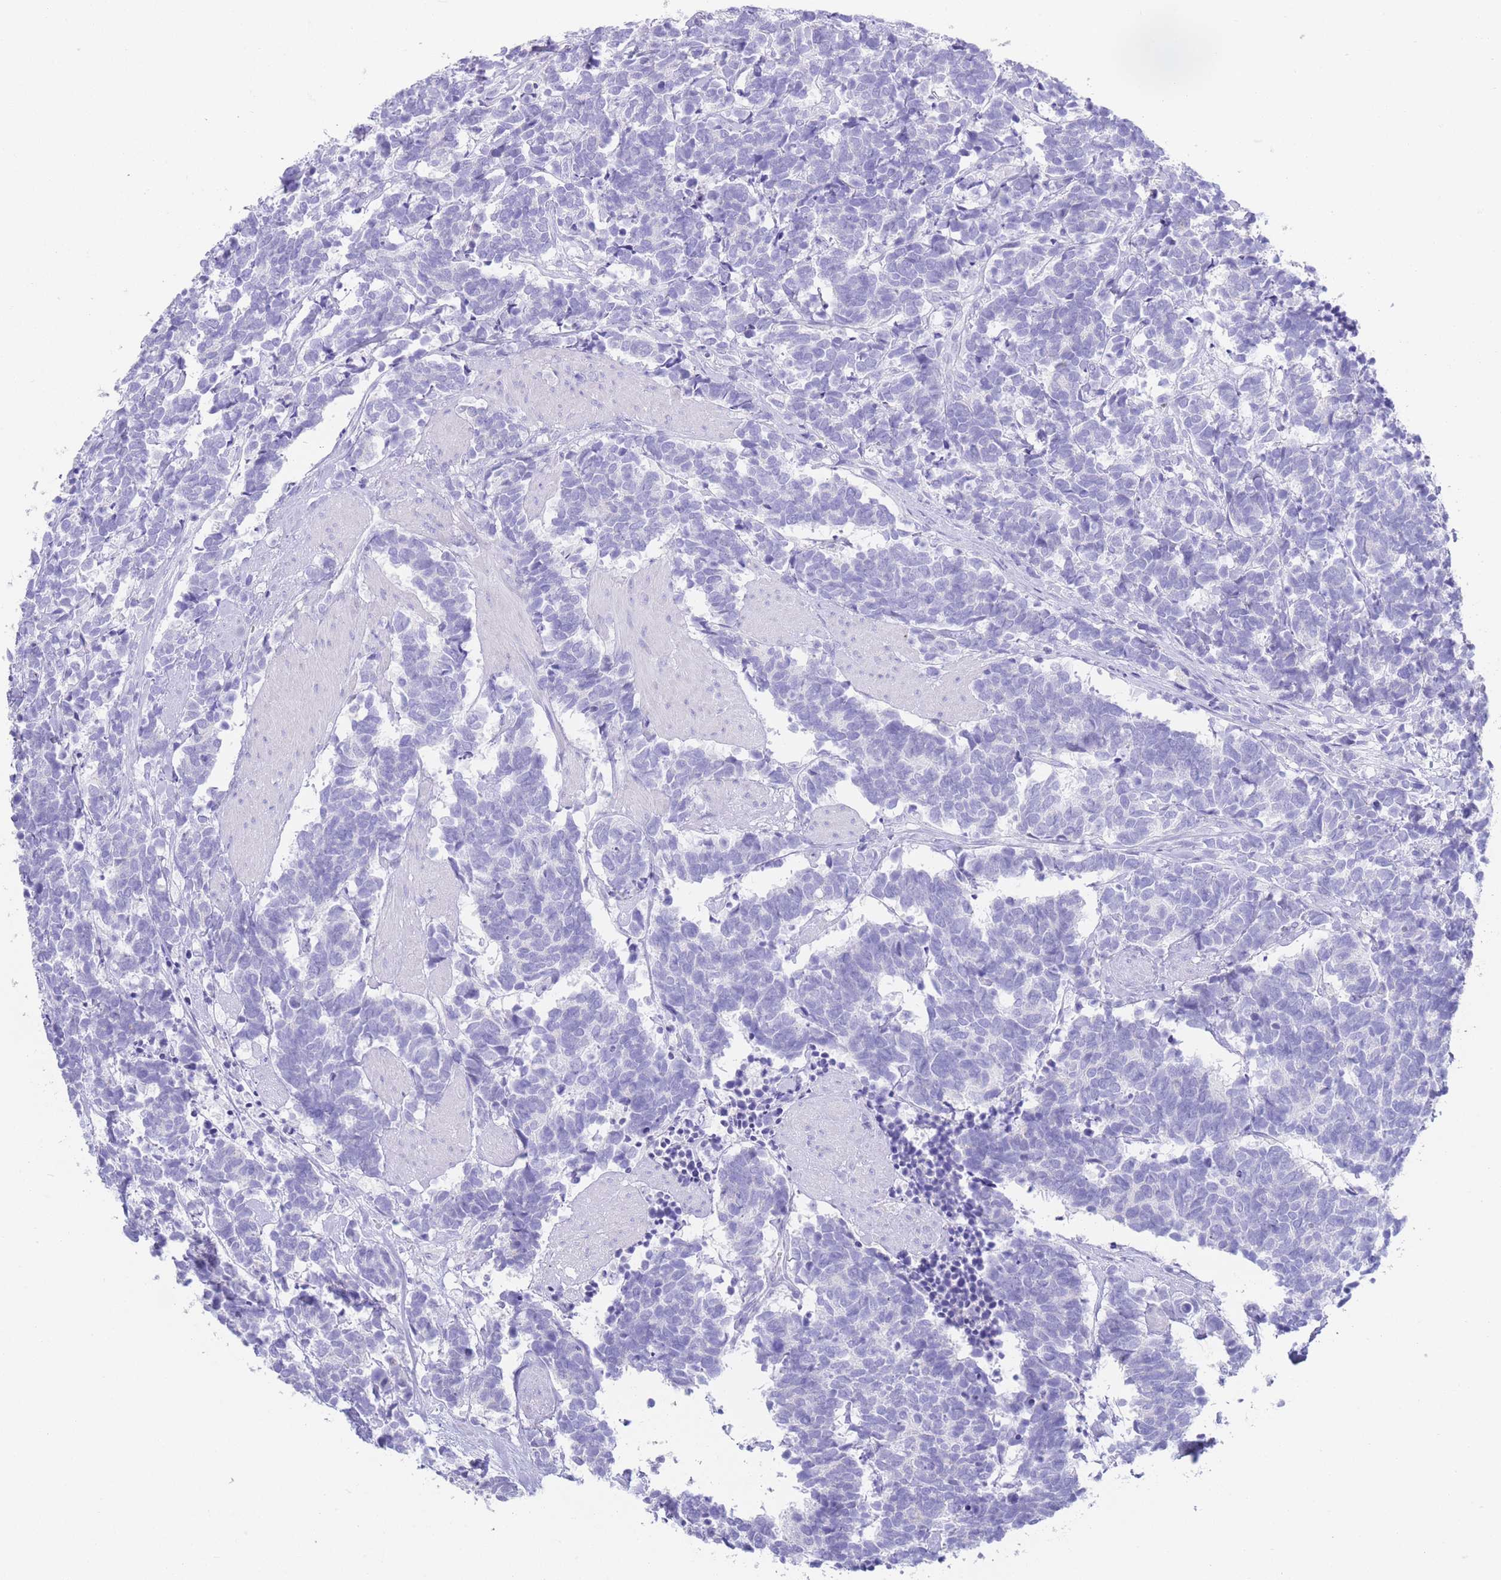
{"staining": {"intensity": "negative", "quantity": "none", "location": "none"}, "tissue": "carcinoid", "cell_type": "Tumor cells", "image_type": "cancer", "snomed": [{"axis": "morphology", "description": "Carcinoma, NOS"}, {"axis": "morphology", "description": "Carcinoid, malignant, NOS"}, {"axis": "topography", "description": "Prostate"}], "caption": "Micrograph shows no protein expression in tumor cells of carcinoid tissue. (Stains: DAB (3,3'-diaminobenzidine) IHC with hematoxylin counter stain, Microscopy: brightfield microscopy at high magnification).", "gene": "LRRC37A", "patient": {"sex": "male", "age": 57}}